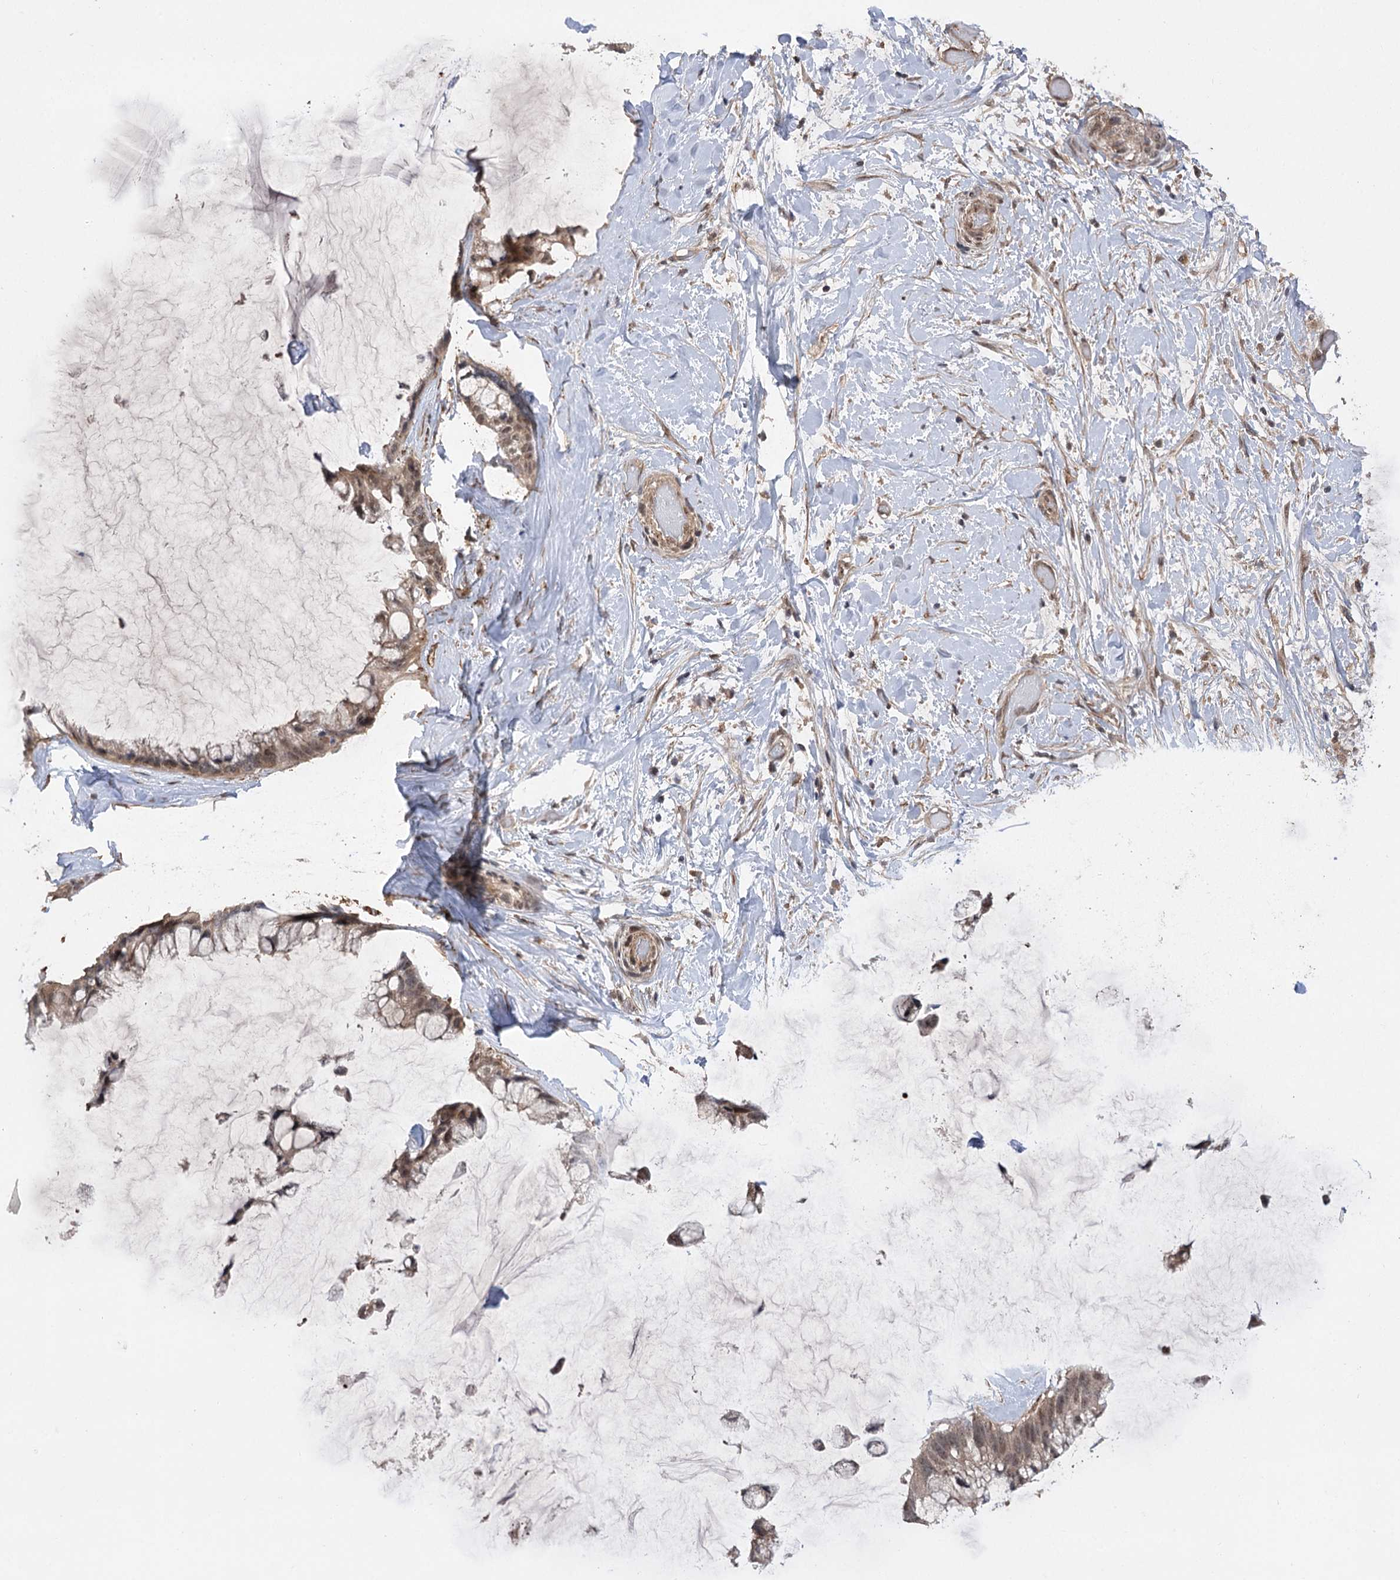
{"staining": {"intensity": "moderate", "quantity": ">75%", "location": "cytoplasmic/membranous,nuclear"}, "tissue": "ovarian cancer", "cell_type": "Tumor cells", "image_type": "cancer", "snomed": [{"axis": "morphology", "description": "Cystadenocarcinoma, mucinous, NOS"}, {"axis": "topography", "description": "Ovary"}], "caption": "A brown stain shows moderate cytoplasmic/membranous and nuclear positivity of a protein in human ovarian mucinous cystadenocarcinoma tumor cells. Immunohistochemistry stains the protein in brown and the nuclei are stained blue.", "gene": "TENM2", "patient": {"sex": "female", "age": 39}}